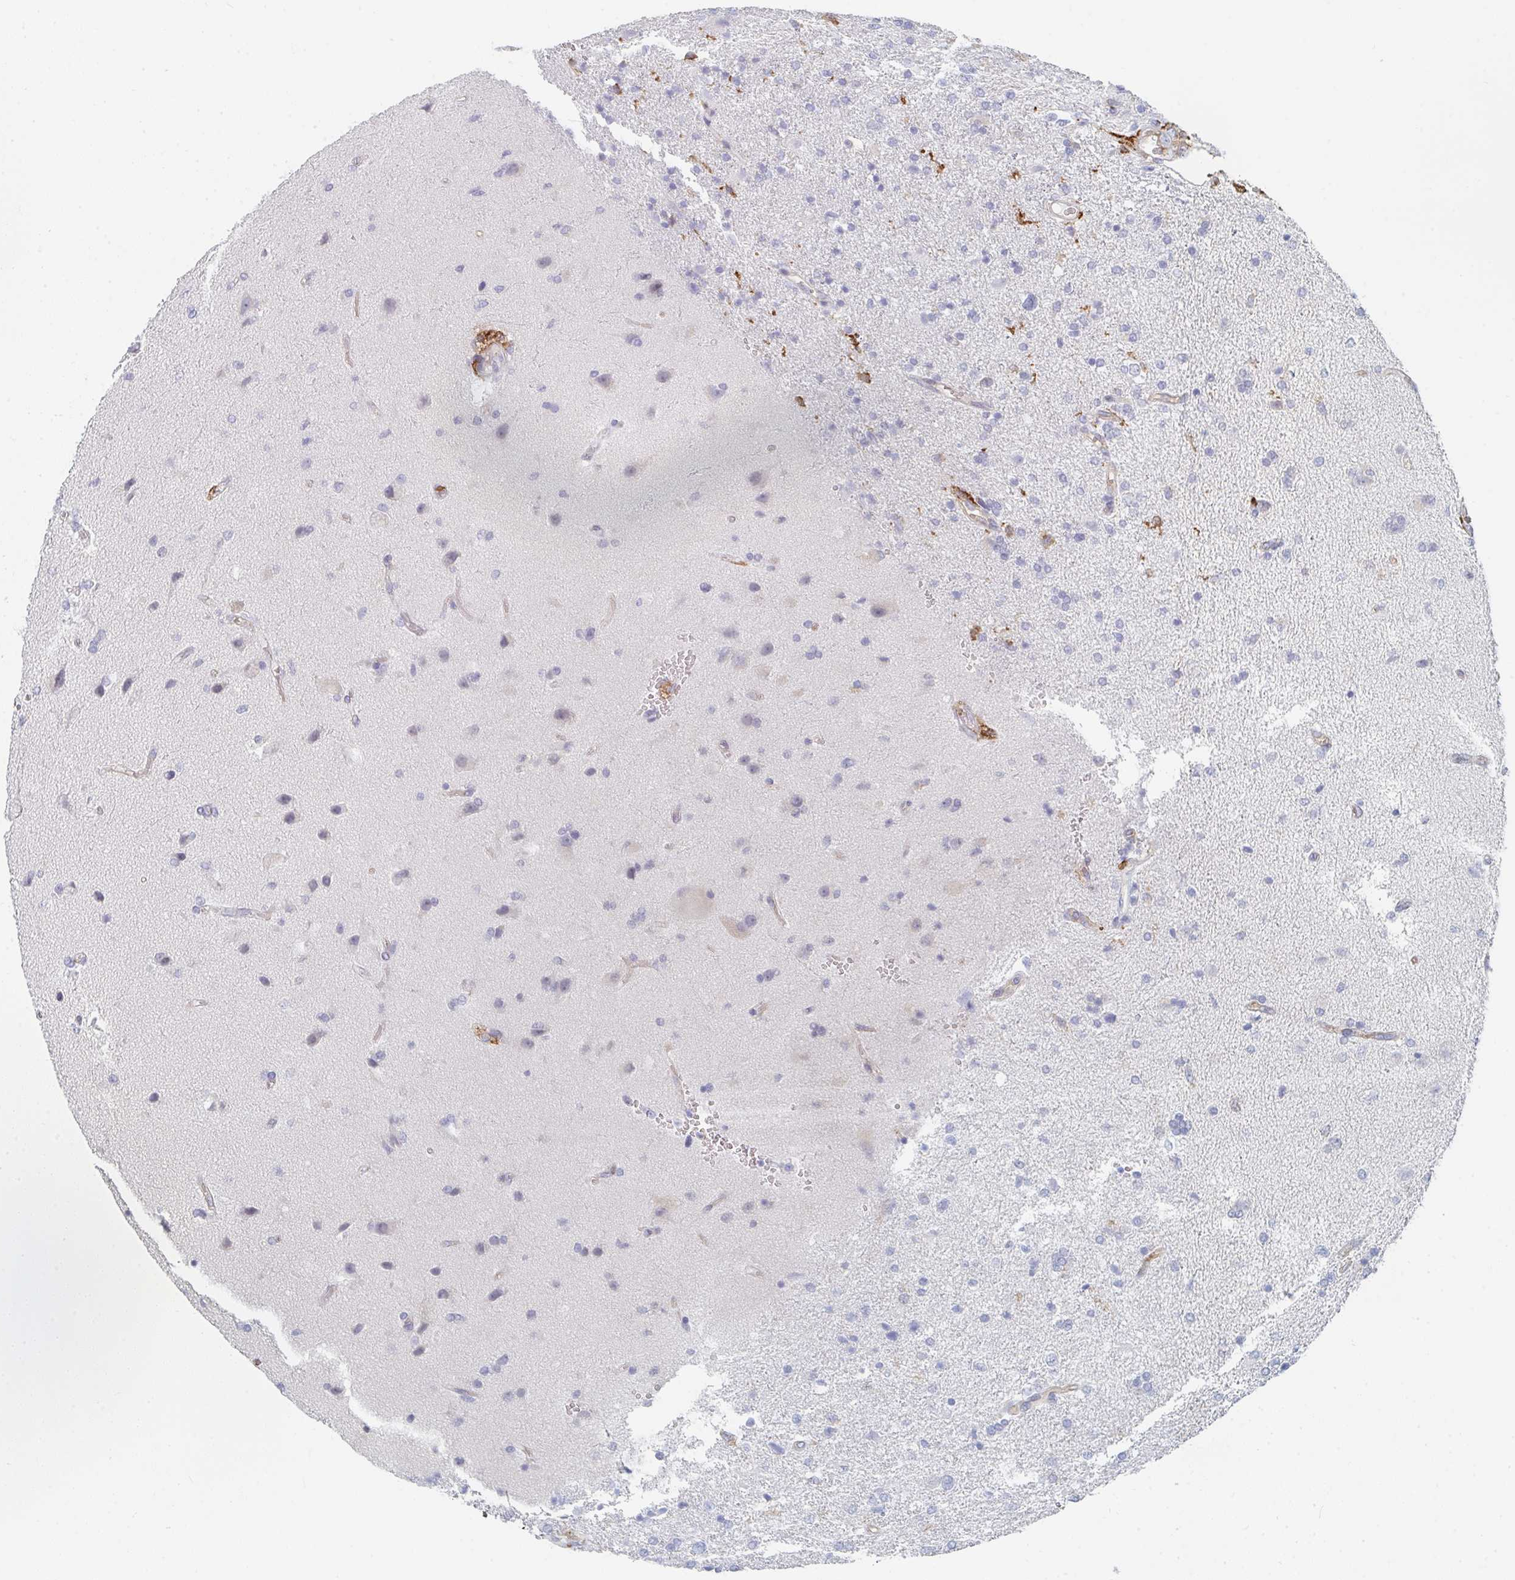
{"staining": {"intensity": "negative", "quantity": "none", "location": "none"}, "tissue": "glioma", "cell_type": "Tumor cells", "image_type": "cancer", "snomed": [{"axis": "morphology", "description": "Glioma, malignant, High grade"}, {"axis": "topography", "description": "Brain"}], "caption": "Immunohistochemical staining of high-grade glioma (malignant) reveals no significant positivity in tumor cells.", "gene": "DAB2", "patient": {"sex": "male", "age": 56}}